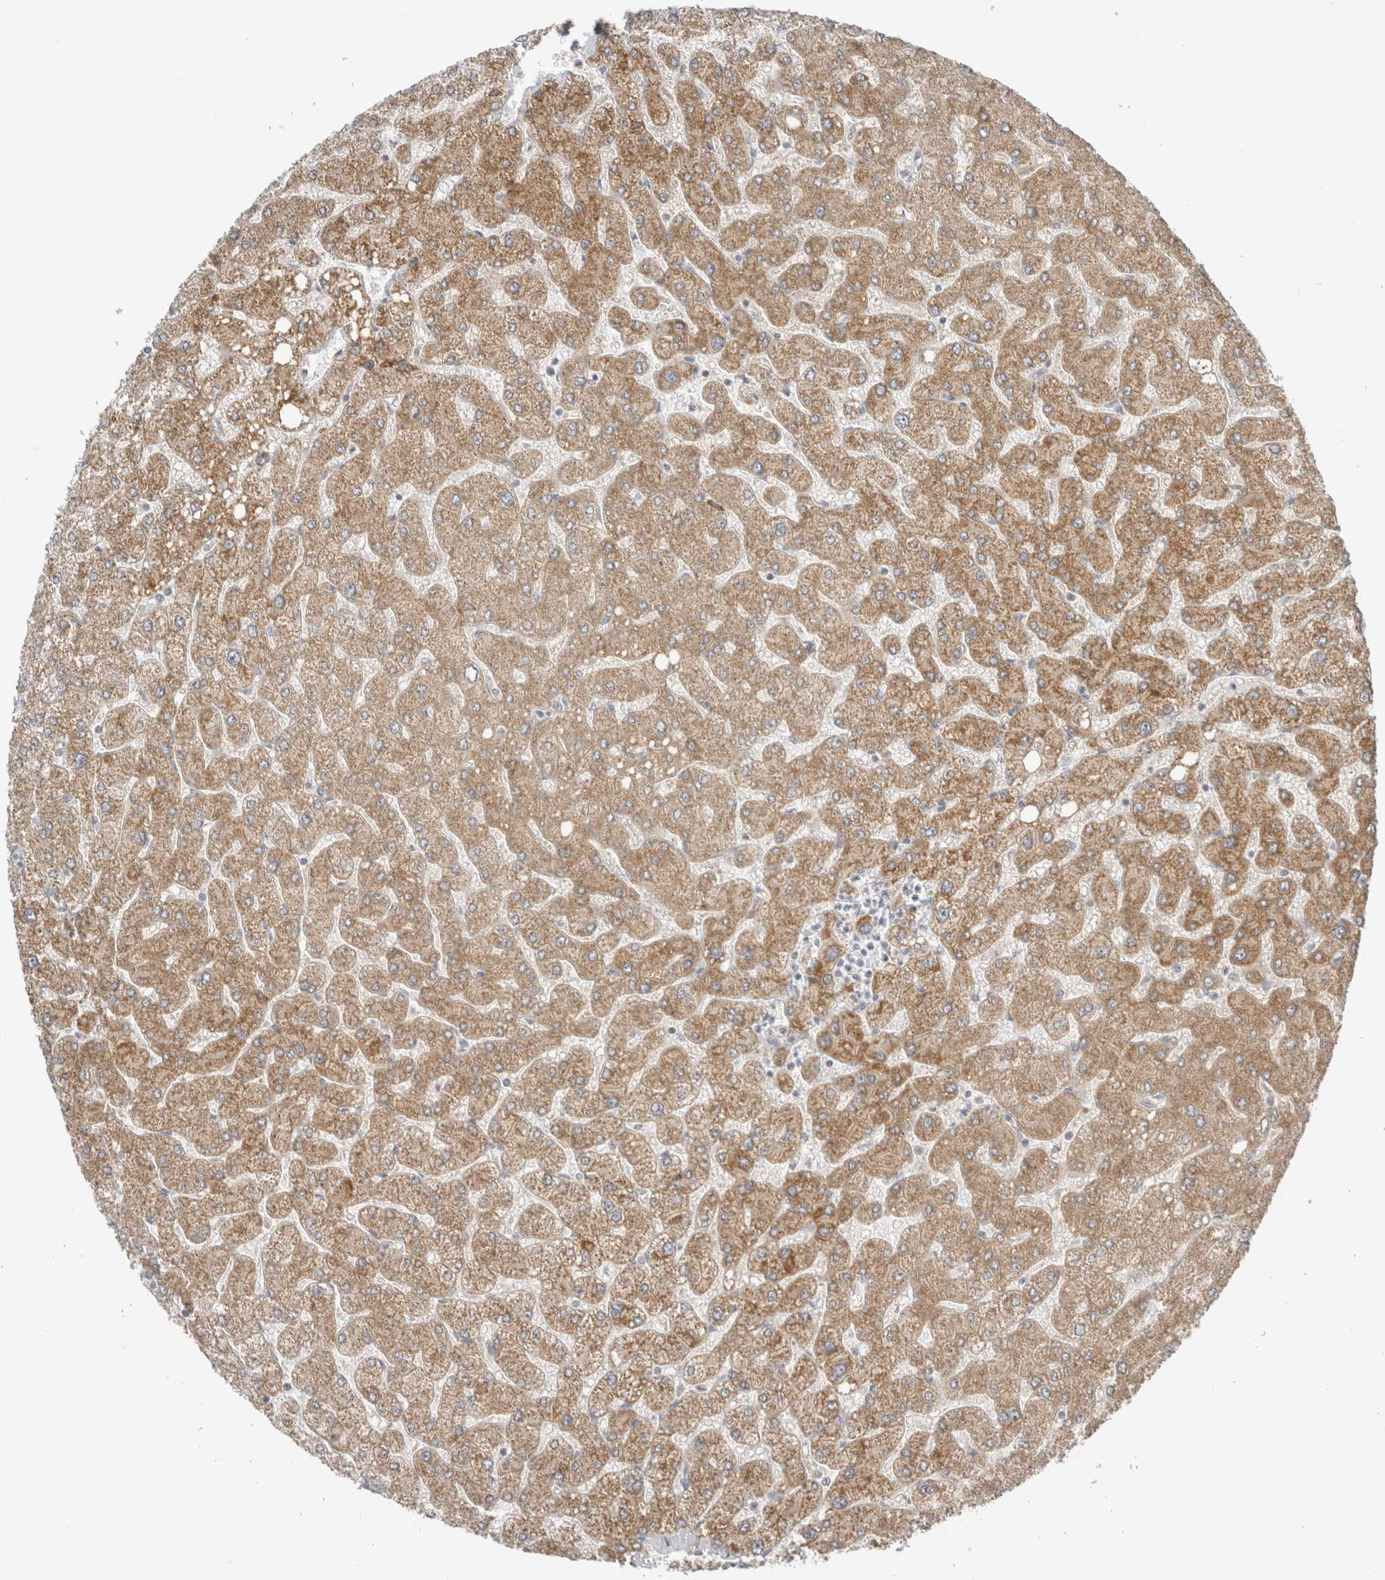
{"staining": {"intensity": "moderate", "quantity": ">75%", "location": "cytoplasmic/membranous"}, "tissue": "liver", "cell_type": "Hepatocytes", "image_type": "normal", "snomed": [{"axis": "morphology", "description": "Normal tissue, NOS"}, {"axis": "topography", "description": "Liver"}], "caption": "Immunohistochemical staining of unremarkable liver exhibits >75% levels of moderate cytoplasmic/membranous protein positivity in approximately >75% of hepatocytes.", "gene": "FAHD1", "patient": {"sex": "male", "age": 55}}